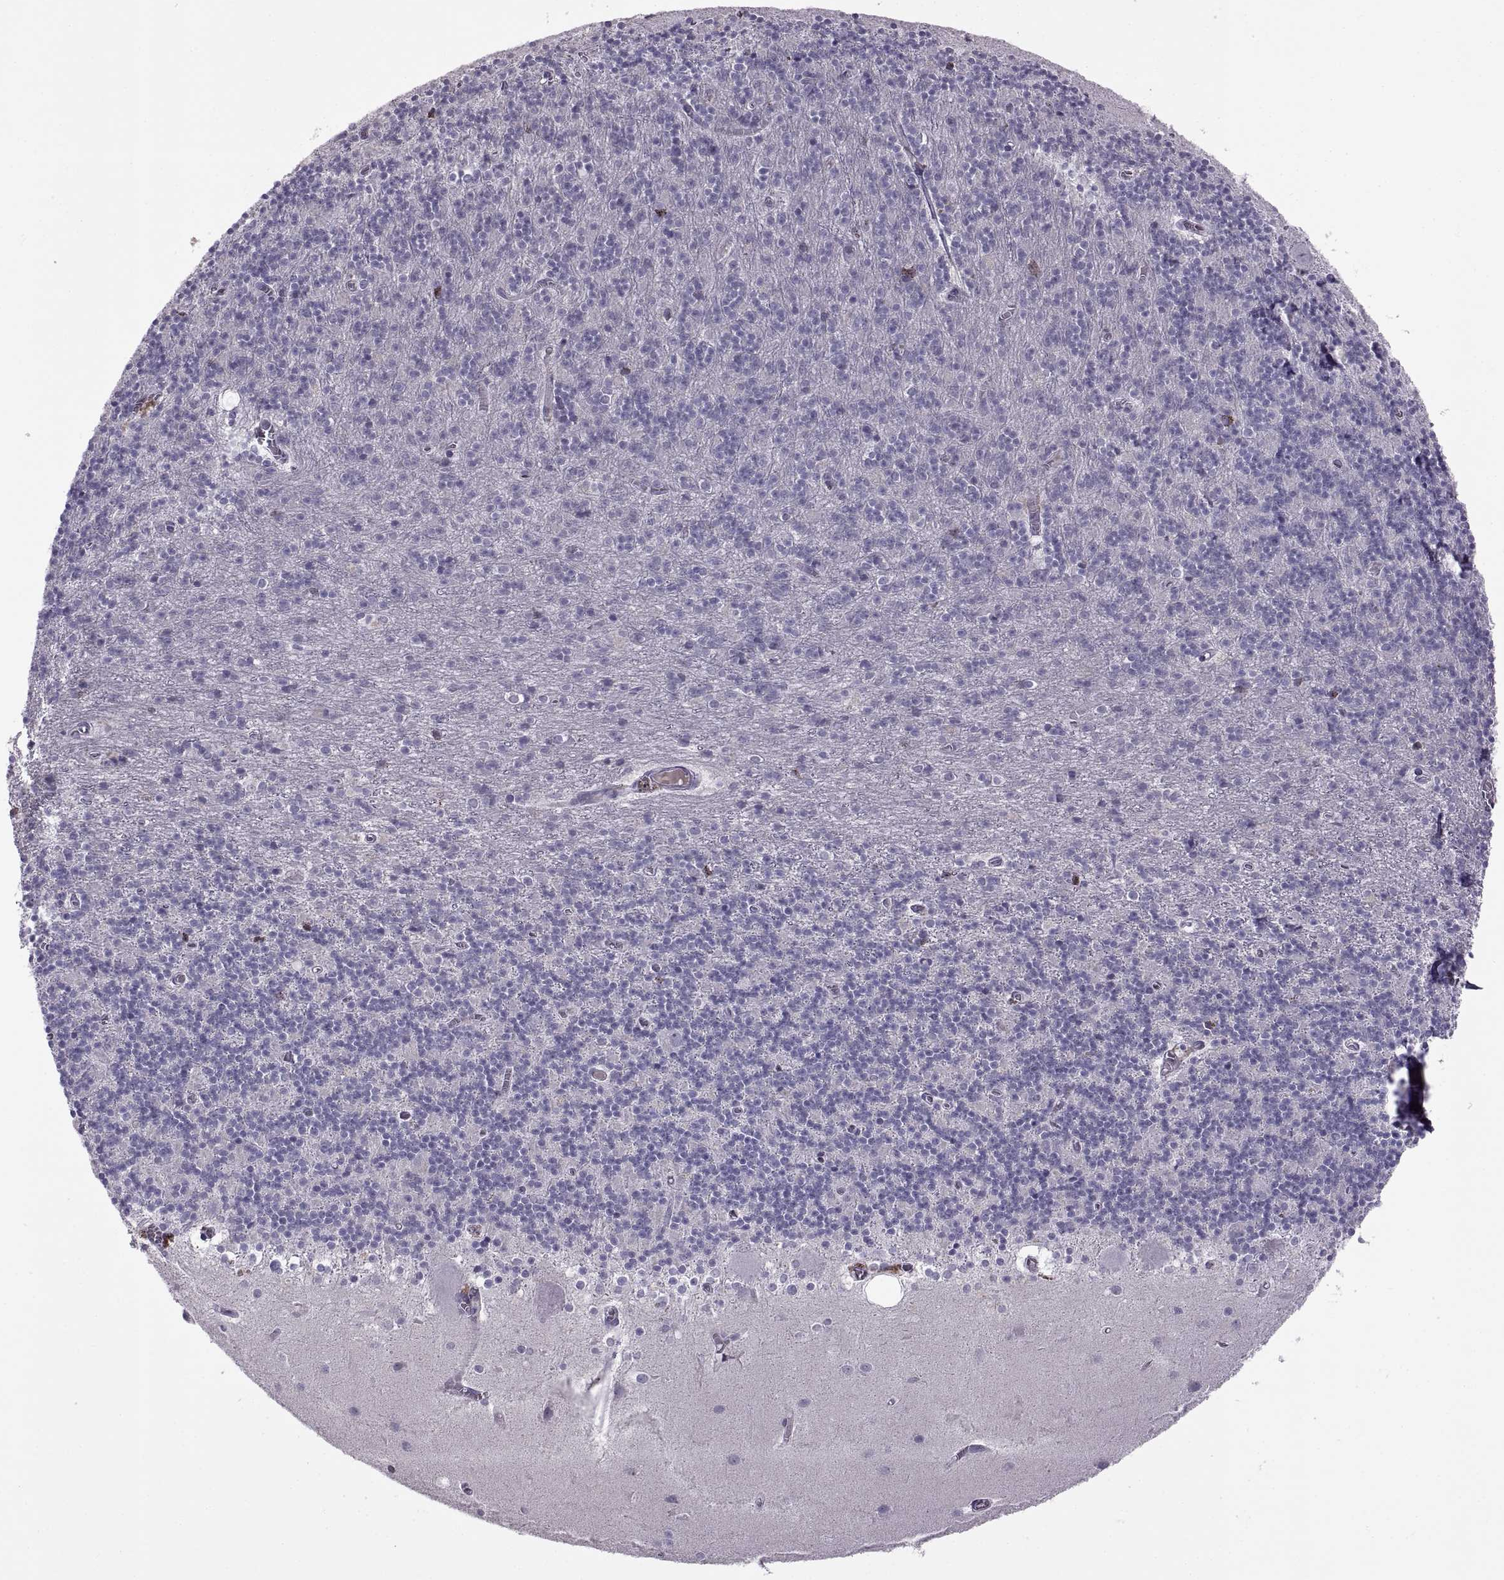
{"staining": {"intensity": "negative", "quantity": "none", "location": "none"}, "tissue": "cerebellum", "cell_type": "Cells in granular layer", "image_type": "normal", "snomed": [{"axis": "morphology", "description": "Normal tissue, NOS"}, {"axis": "topography", "description": "Cerebellum"}], "caption": "DAB immunohistochemical staining of unremarkable cerebellum exhibits no significant expression in cells in granular layer.", "gene": "RSPH6A", "patient": {"sex": "male", "age": 70}}